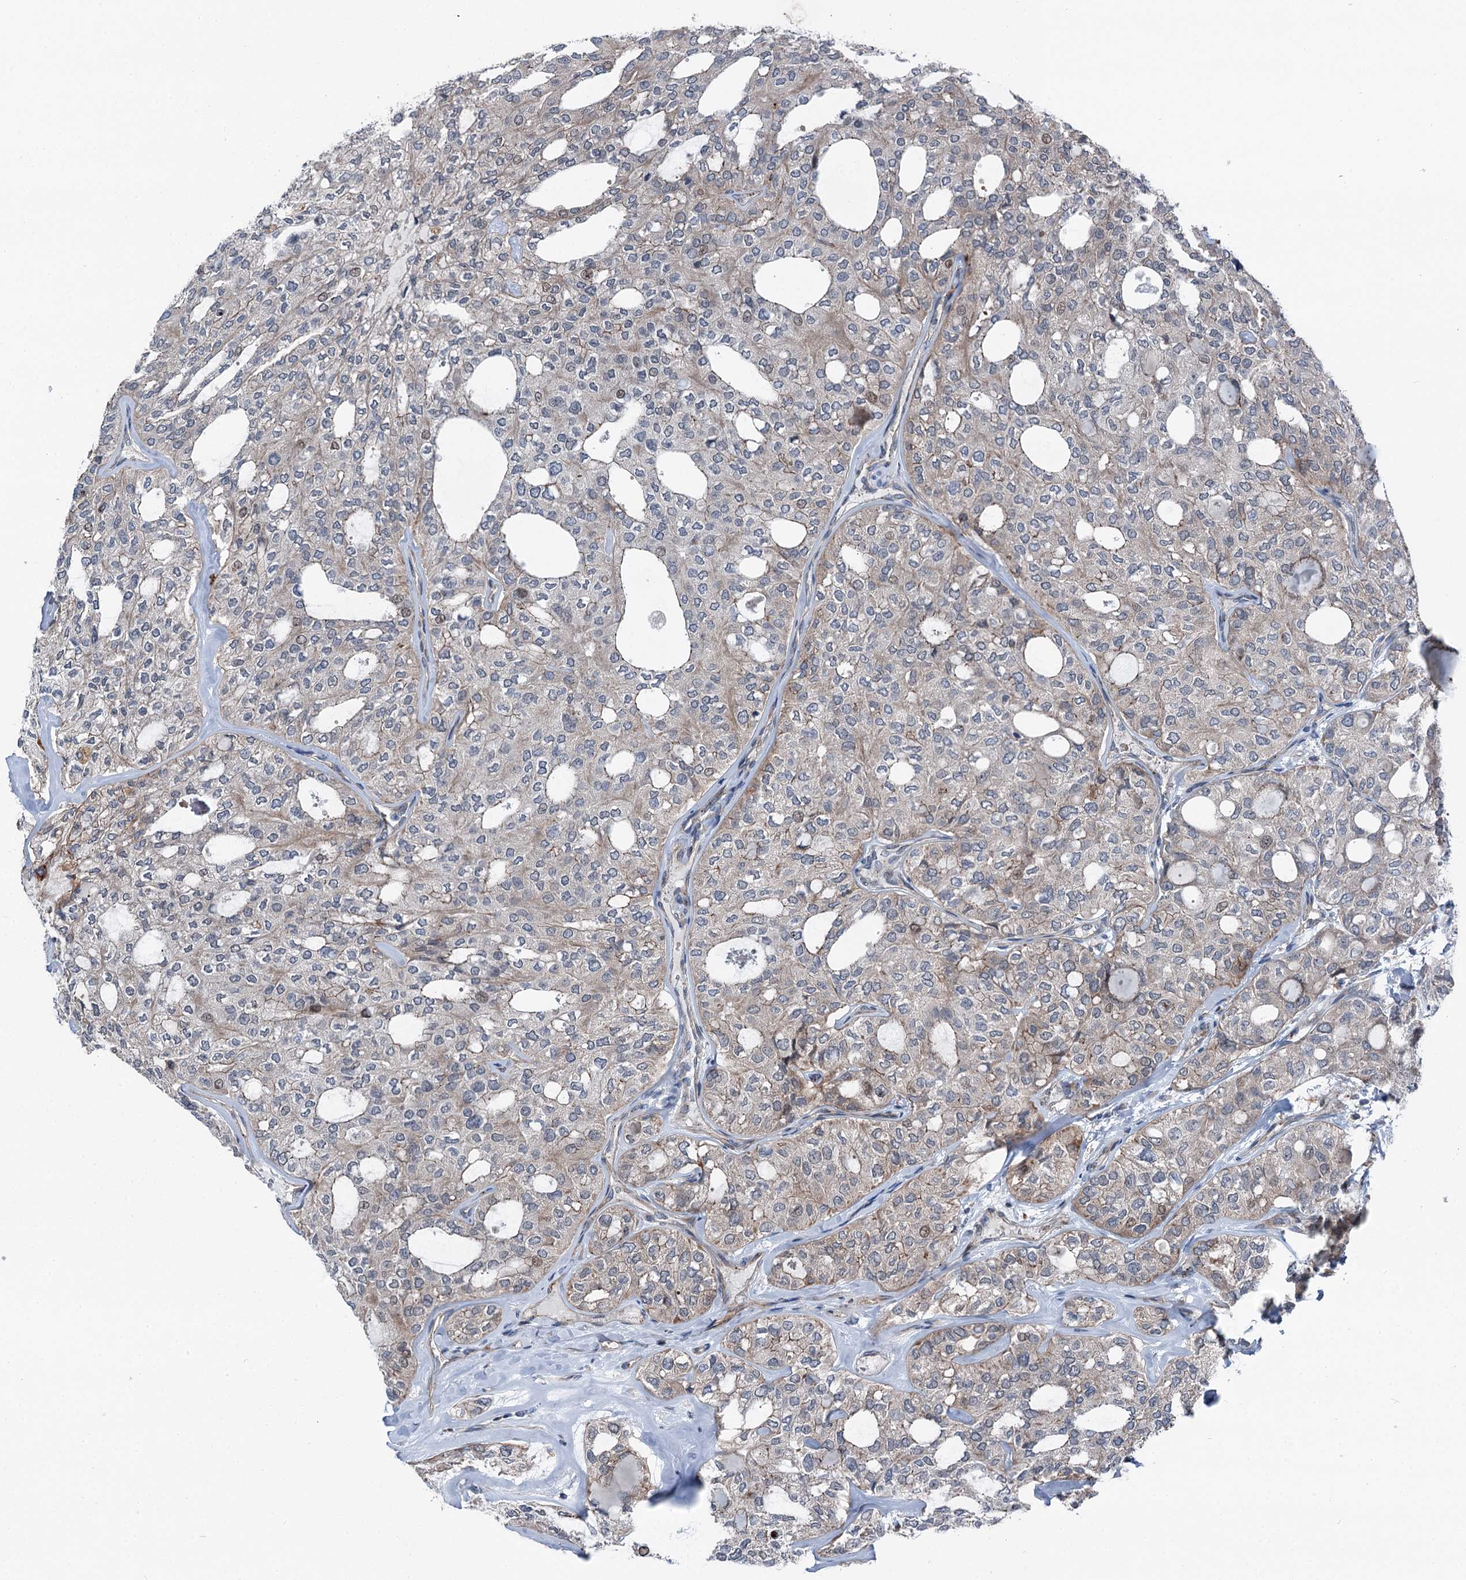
{"staining": {"intensity": "weak", "quantity": "<25%", "location": "cytoplasmic/membranous"}, "tissue": "thyroid cancer", "cell_type": "Tumor cells", "image_type": "cancer", "snomed": [{"axis": "morphology", "description": "Follicular adenoma carcinoma, NOS"}, {"axis": "topography", "description": "Thyroid gland"}], "caption": "An immunohistochemistry (IHC) histopathology image of thyroid cancer is shown. There is no staining in tumor cells of thyroid cancer. Brightfield microscopy of immunohistochemistry stained with DAB (3,3'-diaminobenzidine) (brown) and hematoxylin (blue), captured at high magnification.", "gene": "POLR1D", "patient": {"sex": "male", "age": 75}}